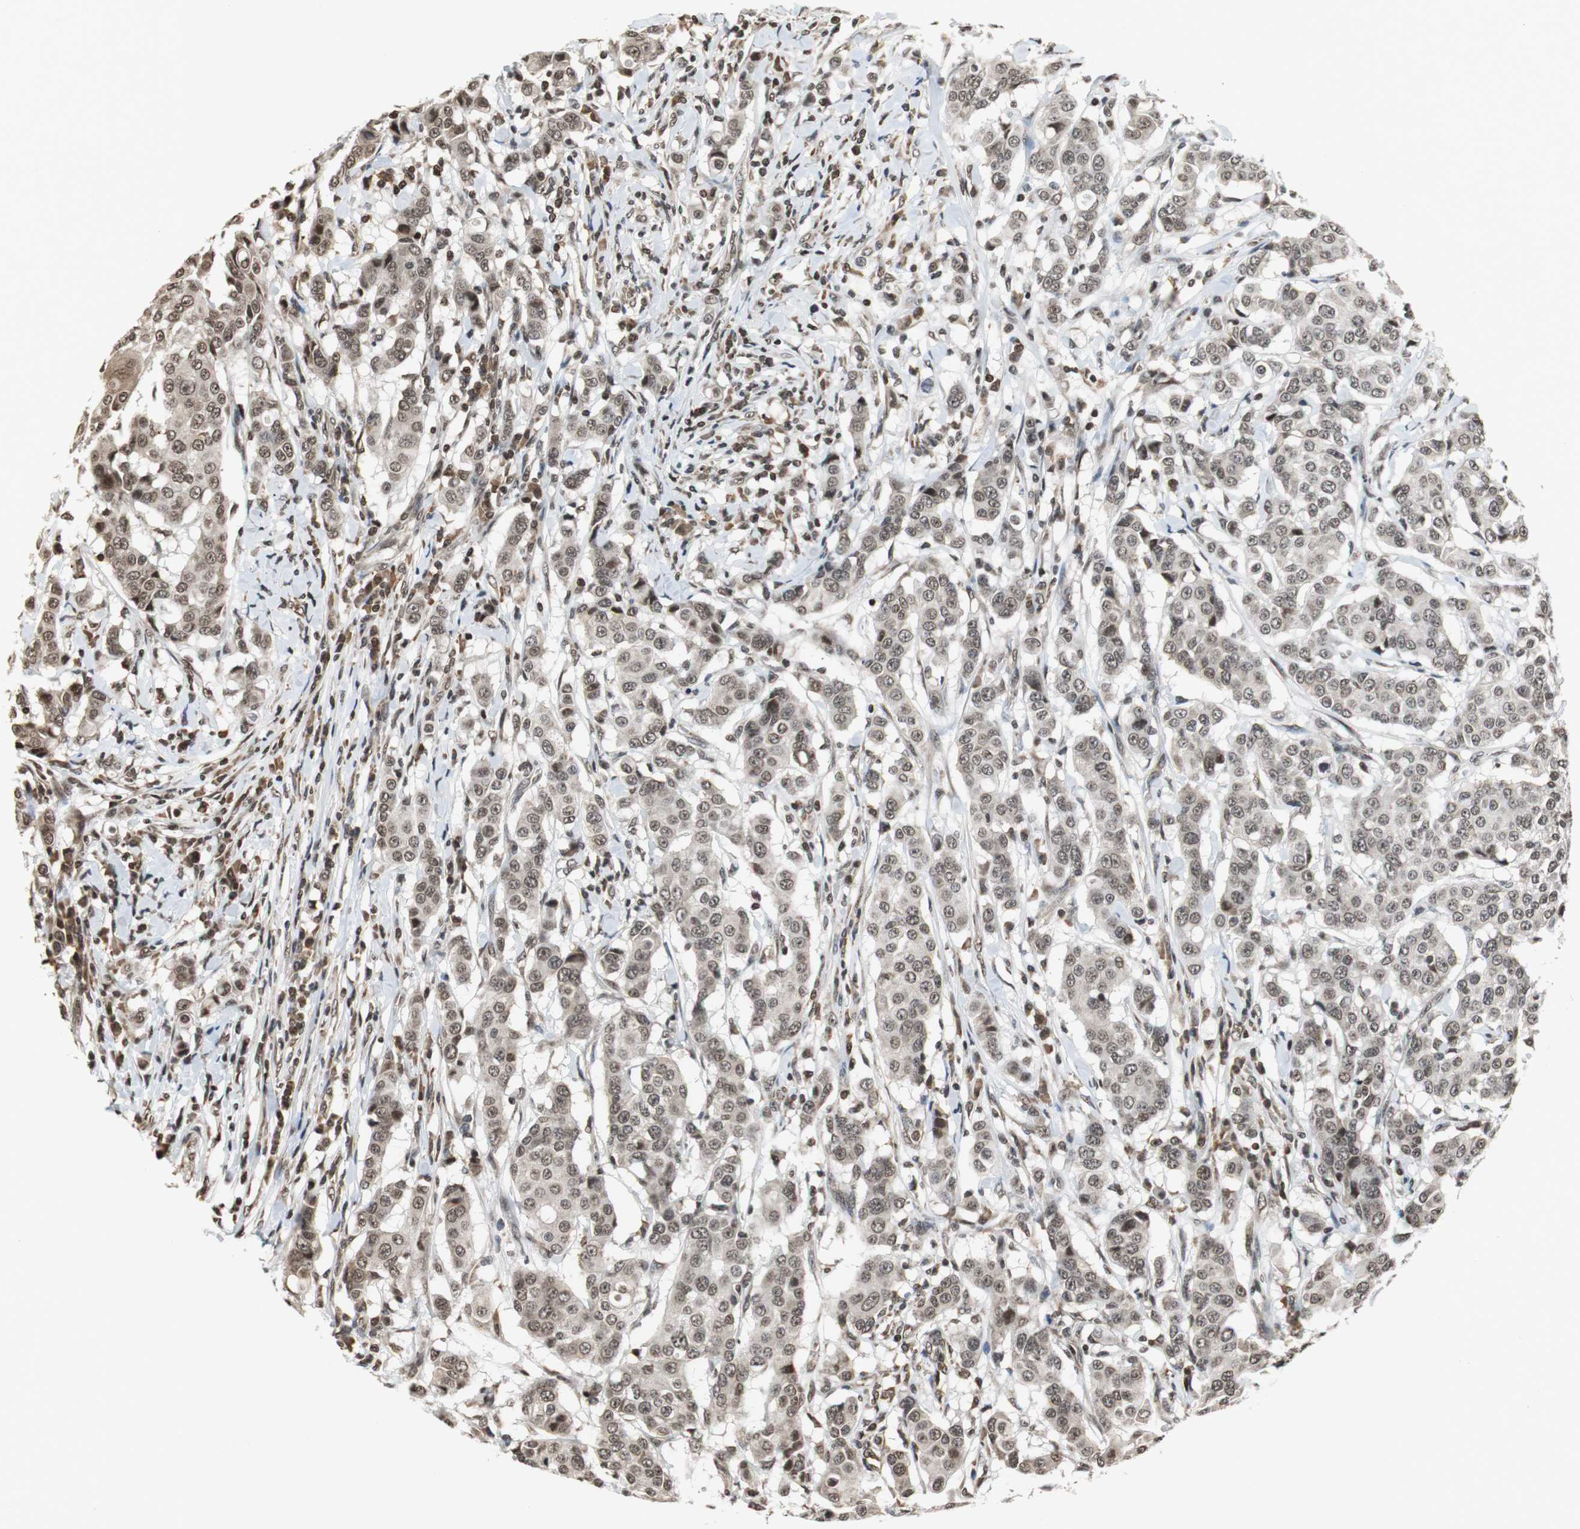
{"staining": {"intensity": "weak", "quantity": ">75%", "location": "cytoplasmic/membranous,nuclear"}, "tissue": "breast cancer", "cell_type": "Tumor cells", "image_type": "cancer", "snomed": [{"axis": "morphology", "description": "Duct carcinoma"}, {"axis": "topography", "description": "Breast"}], "caption": "Human breast cancer (invasive ductal carcinoma) stained for a protein (brown) reveals weak cytoplasmic/membranous and nuclear positive positivity in about >75% of tumor cells.", "gene": "REST", "patient": {"sex": "female", "age": 27}}